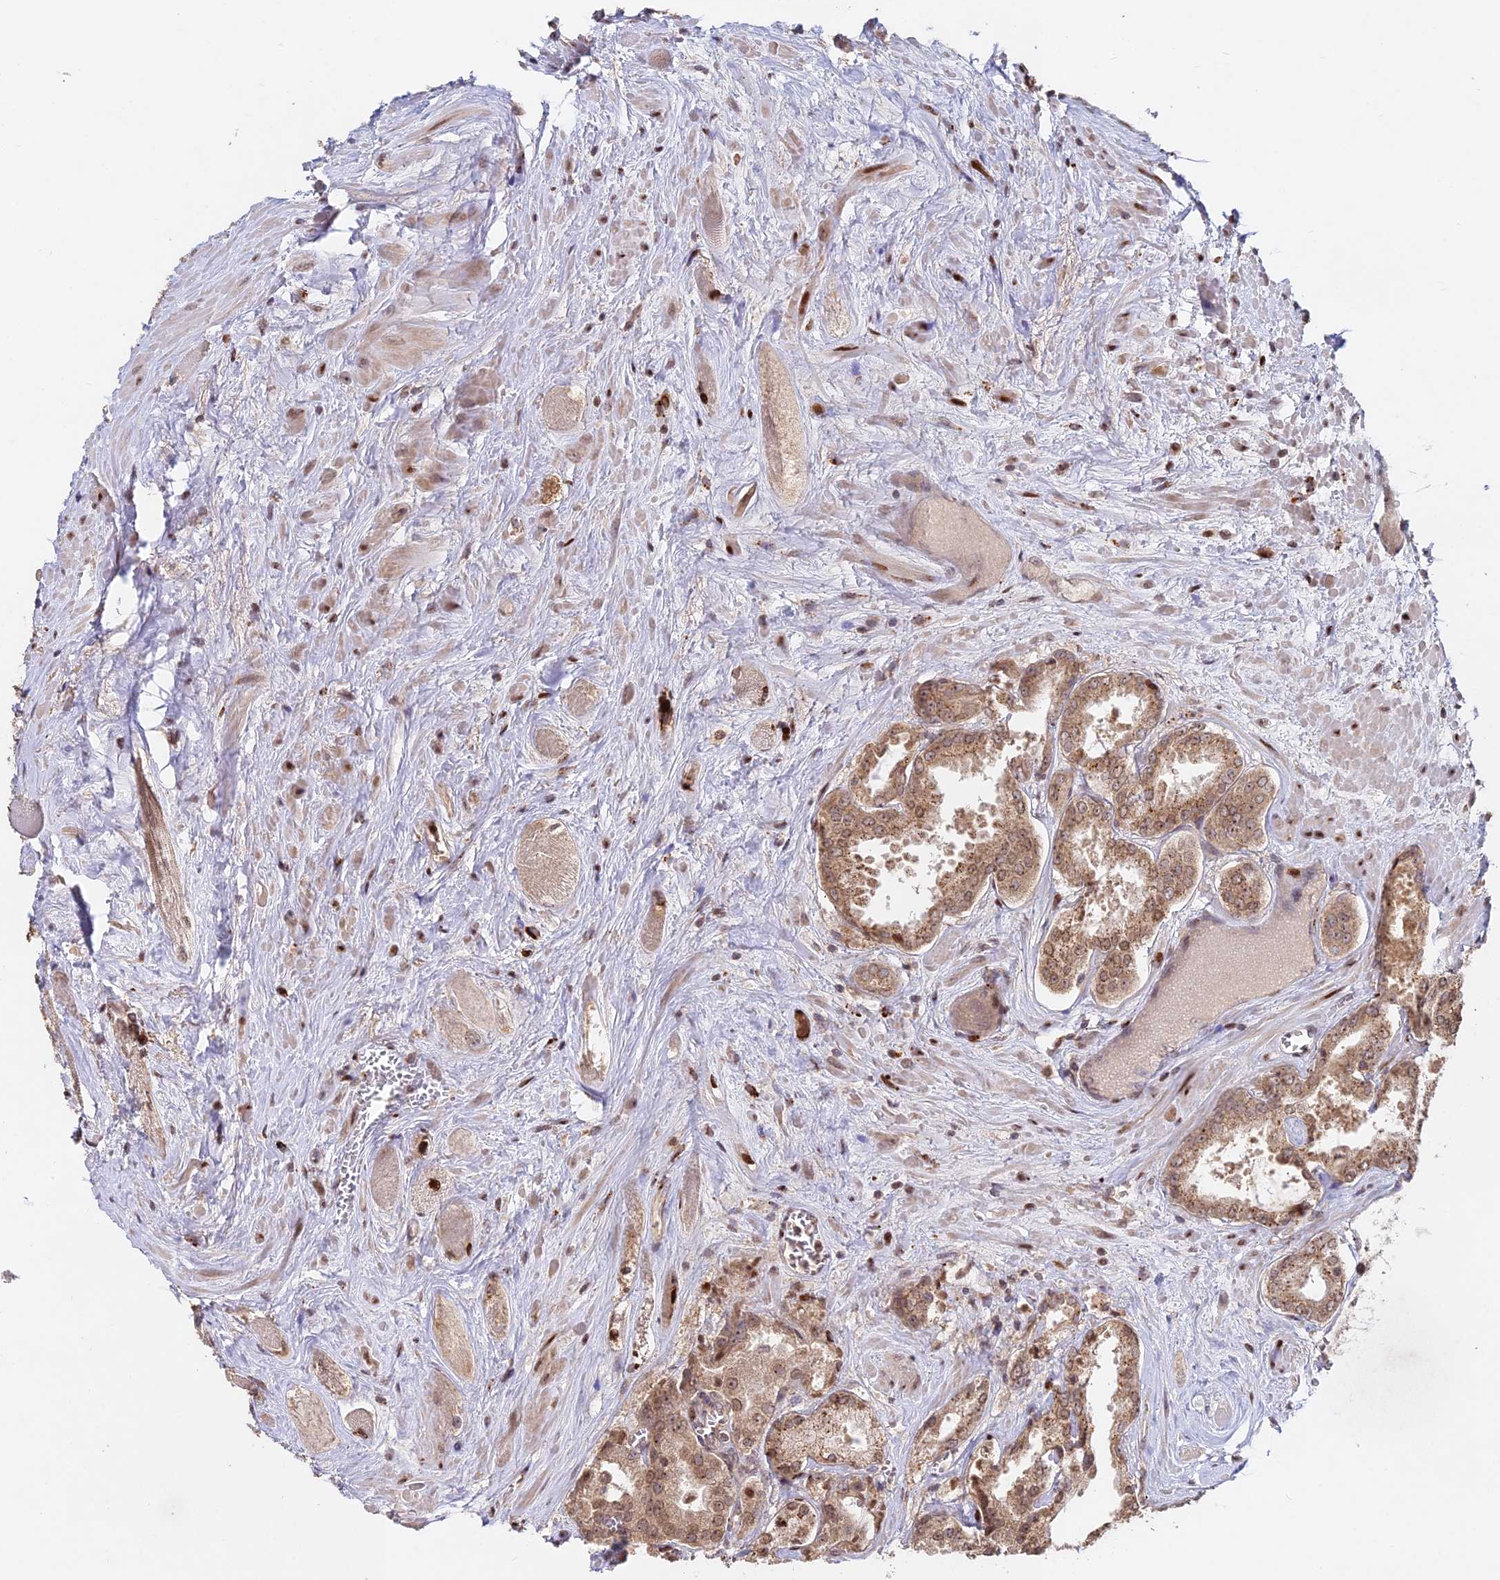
{"staining": {"intensity": "moderate", "quantity": ">75%", "location": "cytoplasmic/membranous,nuclear"}, "tissue": "prostate cancer", "cell_type": "Tumor cells", "image_type": "cancer", "snomed": [{"axis": "morphology", "description": "Adenocarcinoma, Low grade"}, {"axis": "topography", "description": "Prostate"}], "caption": "The image shows a brown stain indicating the presence of a protein in the cytoplasmic/membranous and nuclear of tumor cells in prostate cancer.", "gene": "RBMS2", "patient": {"sex": "male", "age": 68}}